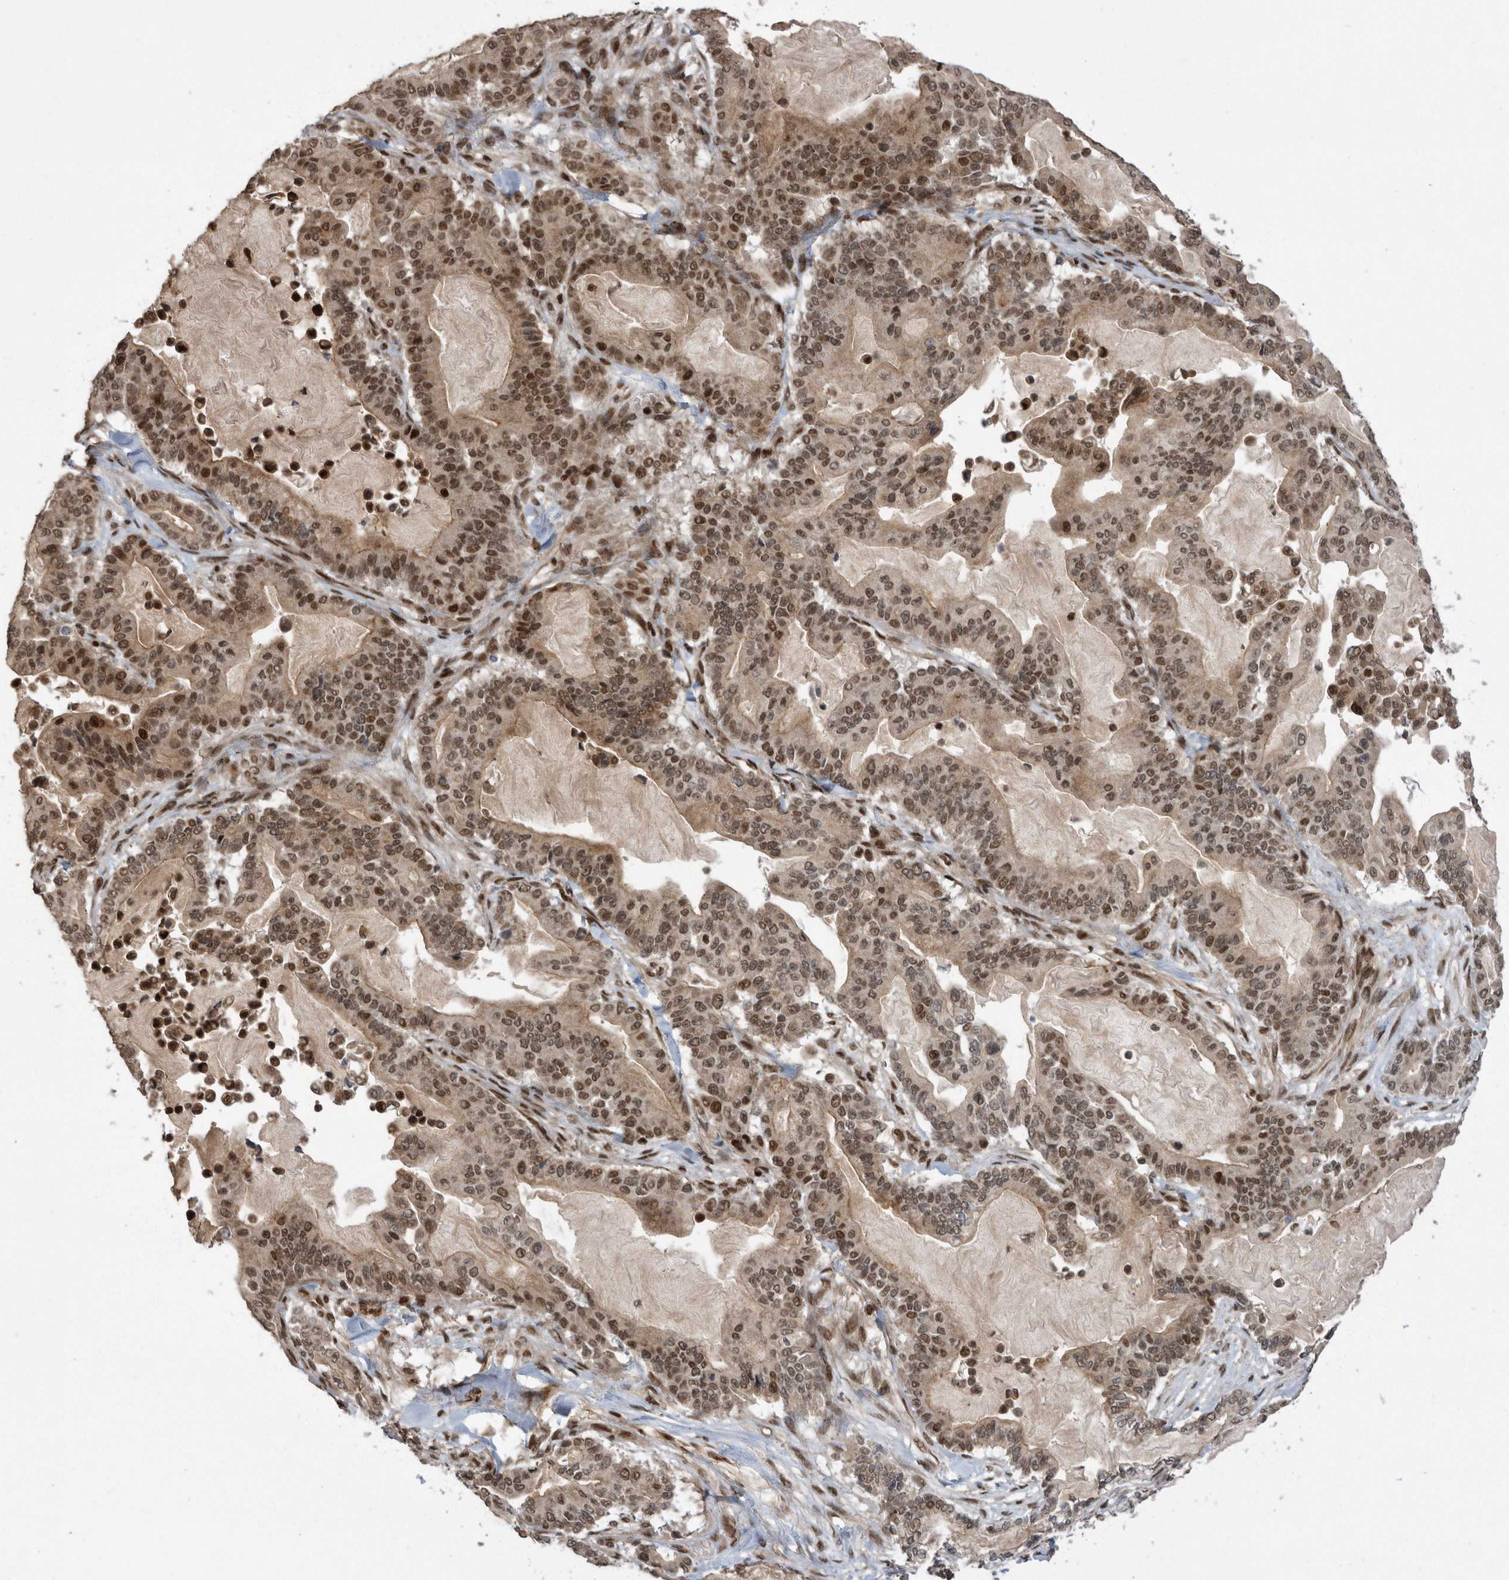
{"staining": {"intensity": "moderate", "quantity": ">75%", "location": "cytoplasmic/membranous,nuclear"}, "tissue": "pancreatic cancer", "cell_type": "Tumor cells", "image_type": "cancer", "snomed": [{"axis": "morphology", "description": "Adenocarcinoma, NOS"}, {"axis": "topography", "description": "Pancreas"}], "caption": "Protein expression analysis of adenocarcinoma (pancreatic) demonstrates moderate cytoplasmic/membranous and nuclear positivity in approximately >75% of tumor cells.", "gene": "TDRD3", "patient": {"sex": "male", "age": 63}}